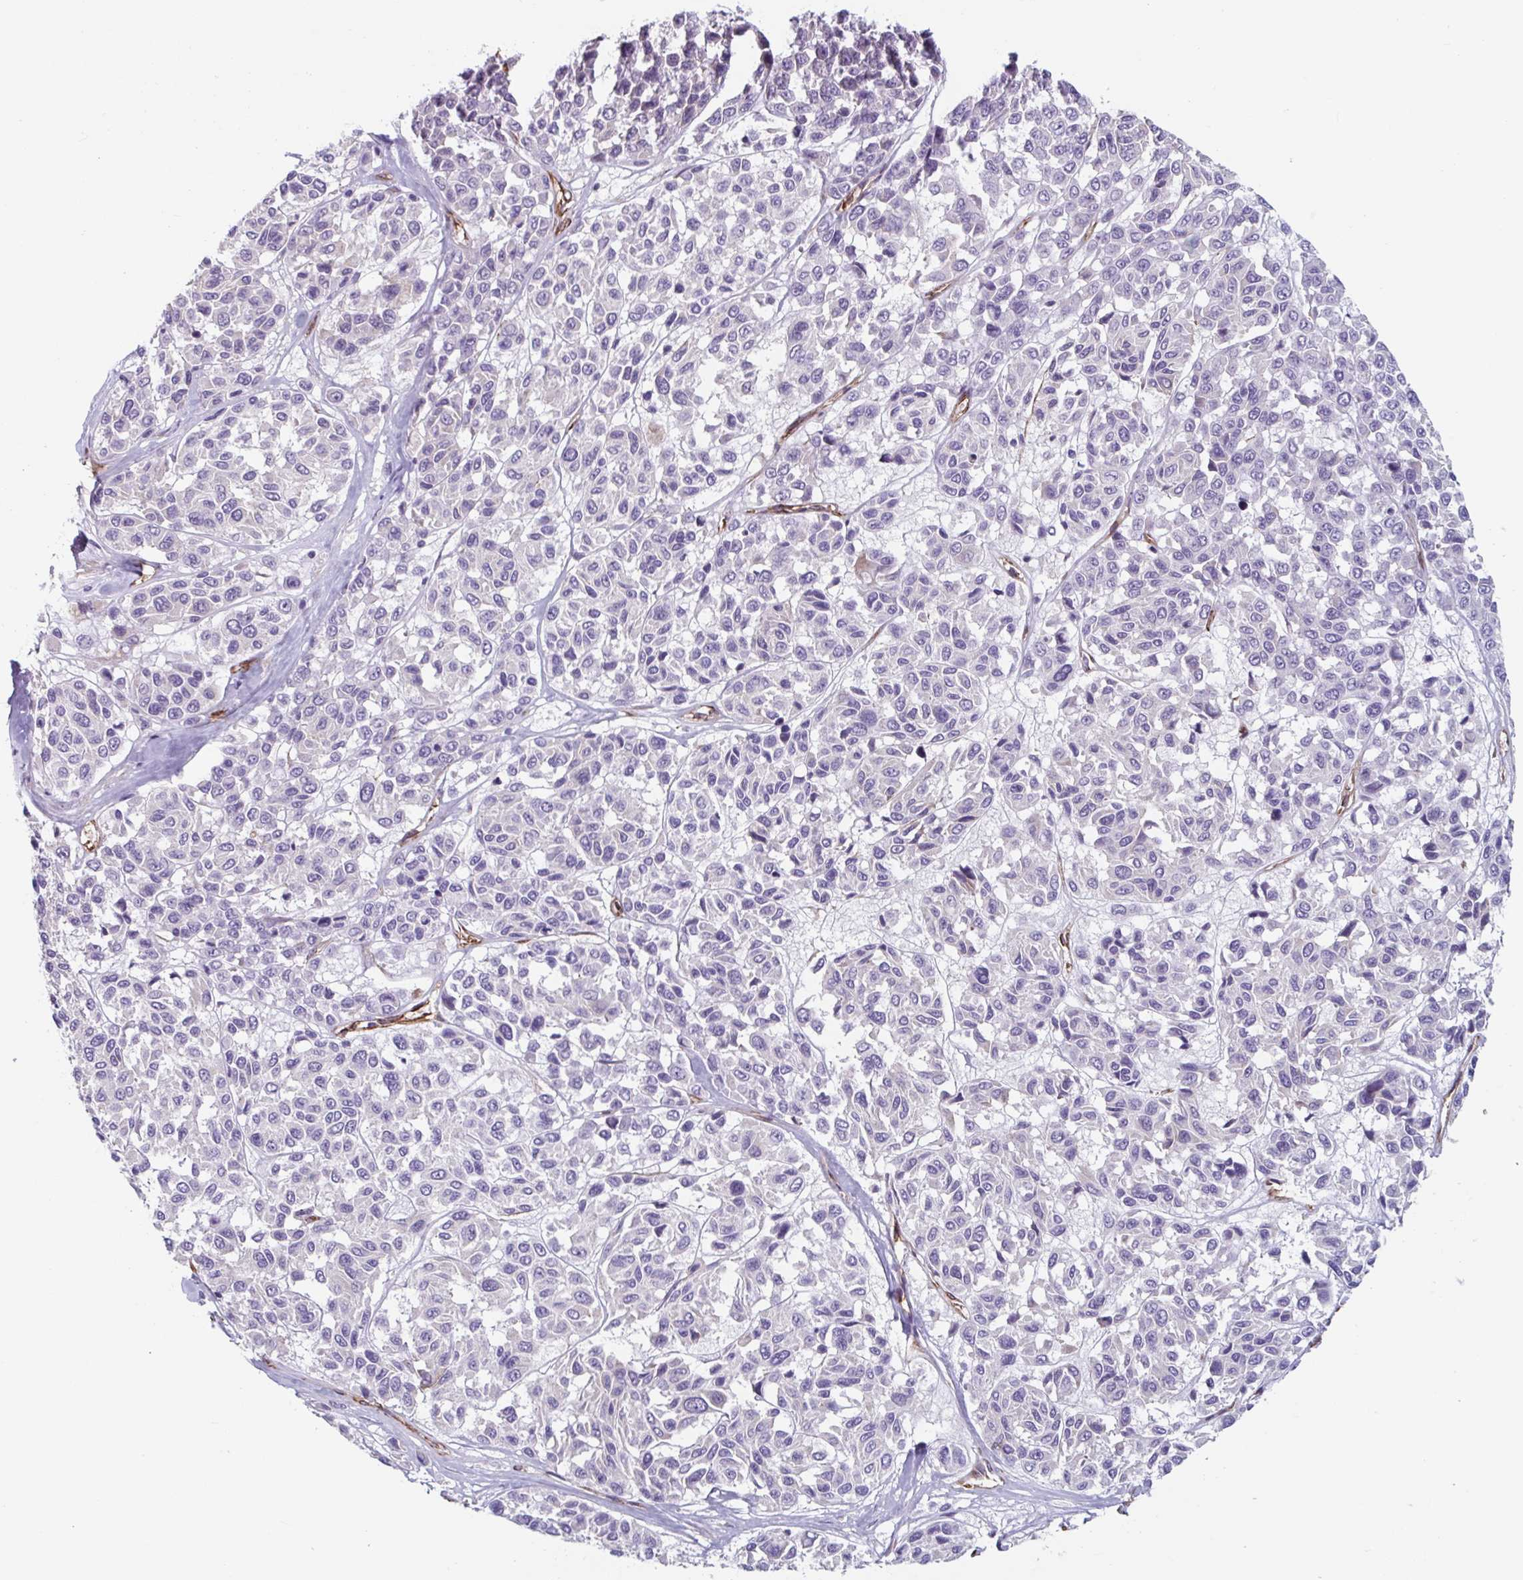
{"staining": {"intensity": "negative", "quantity": "none", "location": "none"}, "tissue": "melanoma", "cell_type": "Tumor cells", "image_type": "cancer", "snomed": [{"axis": "morphology", "description": "Malignant melanoma, NOS"}, {"axis": "topography", "description": "Skin"}], "caption": "DAB (3,3'-diaminobenzidine) immunohistochemical staining of malignant melanoma displays no significant staining in tumor cells. The staining is performed using DAB (3,3'-diaminobenzidine) brown chromogen with nuclei counter-stained in using hematoxylin.", "gene": "CITED4", "patient": {"sex": "female", "age": 66}}